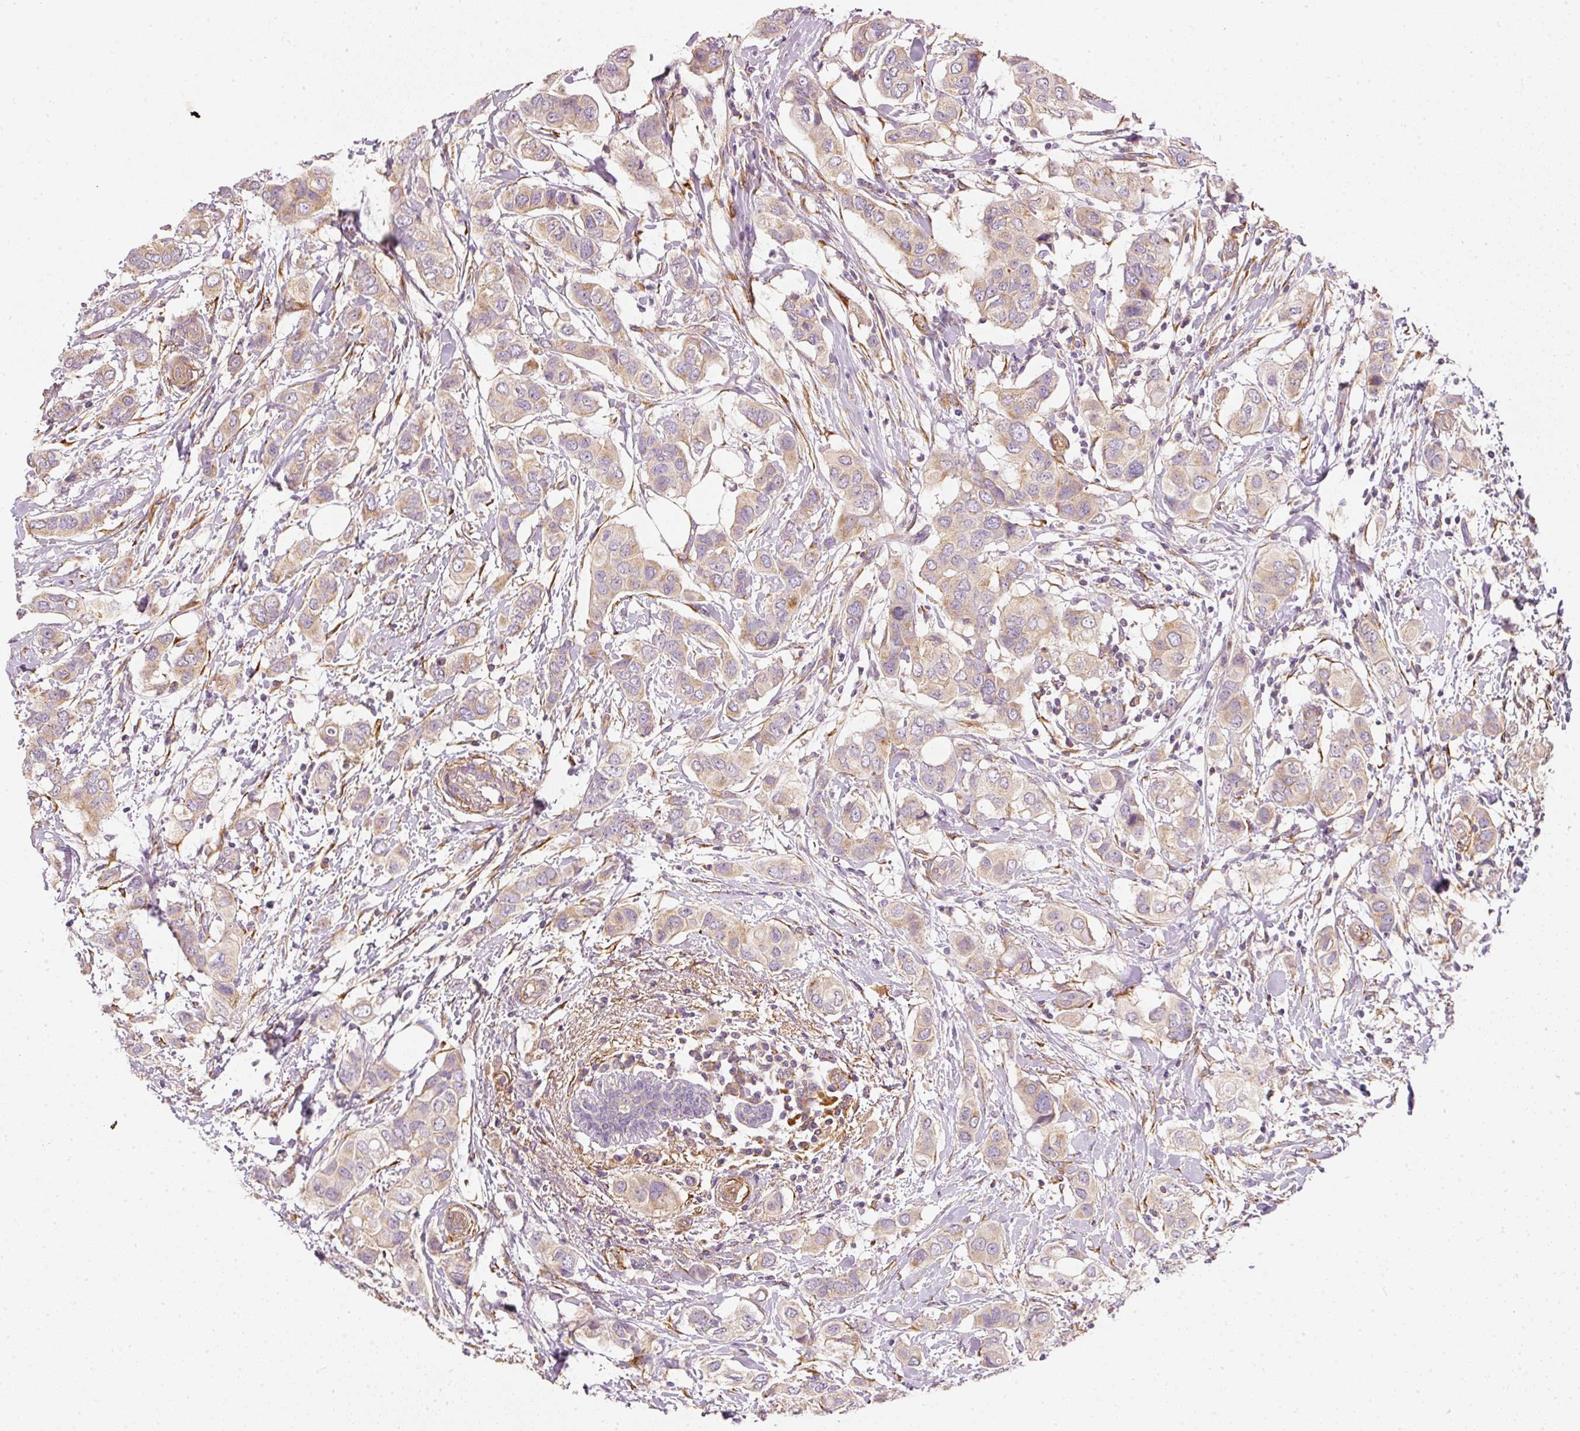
{"staining": {"intensity": "weak", "quantity": "25%-75%", "location": "cytoplasmic/membranous"}, "tissue": "breast cancer", "cell_type": "Tumor cells", "image_type": "cancer", "snomed": [{"axis": "morphology", "description": "Lobular carcinoma"}, {"axis": "topography", "description": "Breast"}], "caption": "Human breast cancer stained with a brown dye shows weak cytoplasmic/membranous positive expression in about 25%-75% of tumor cells.", "gene": "RNF167", "patient": {"sex": "female", "age": 51}}